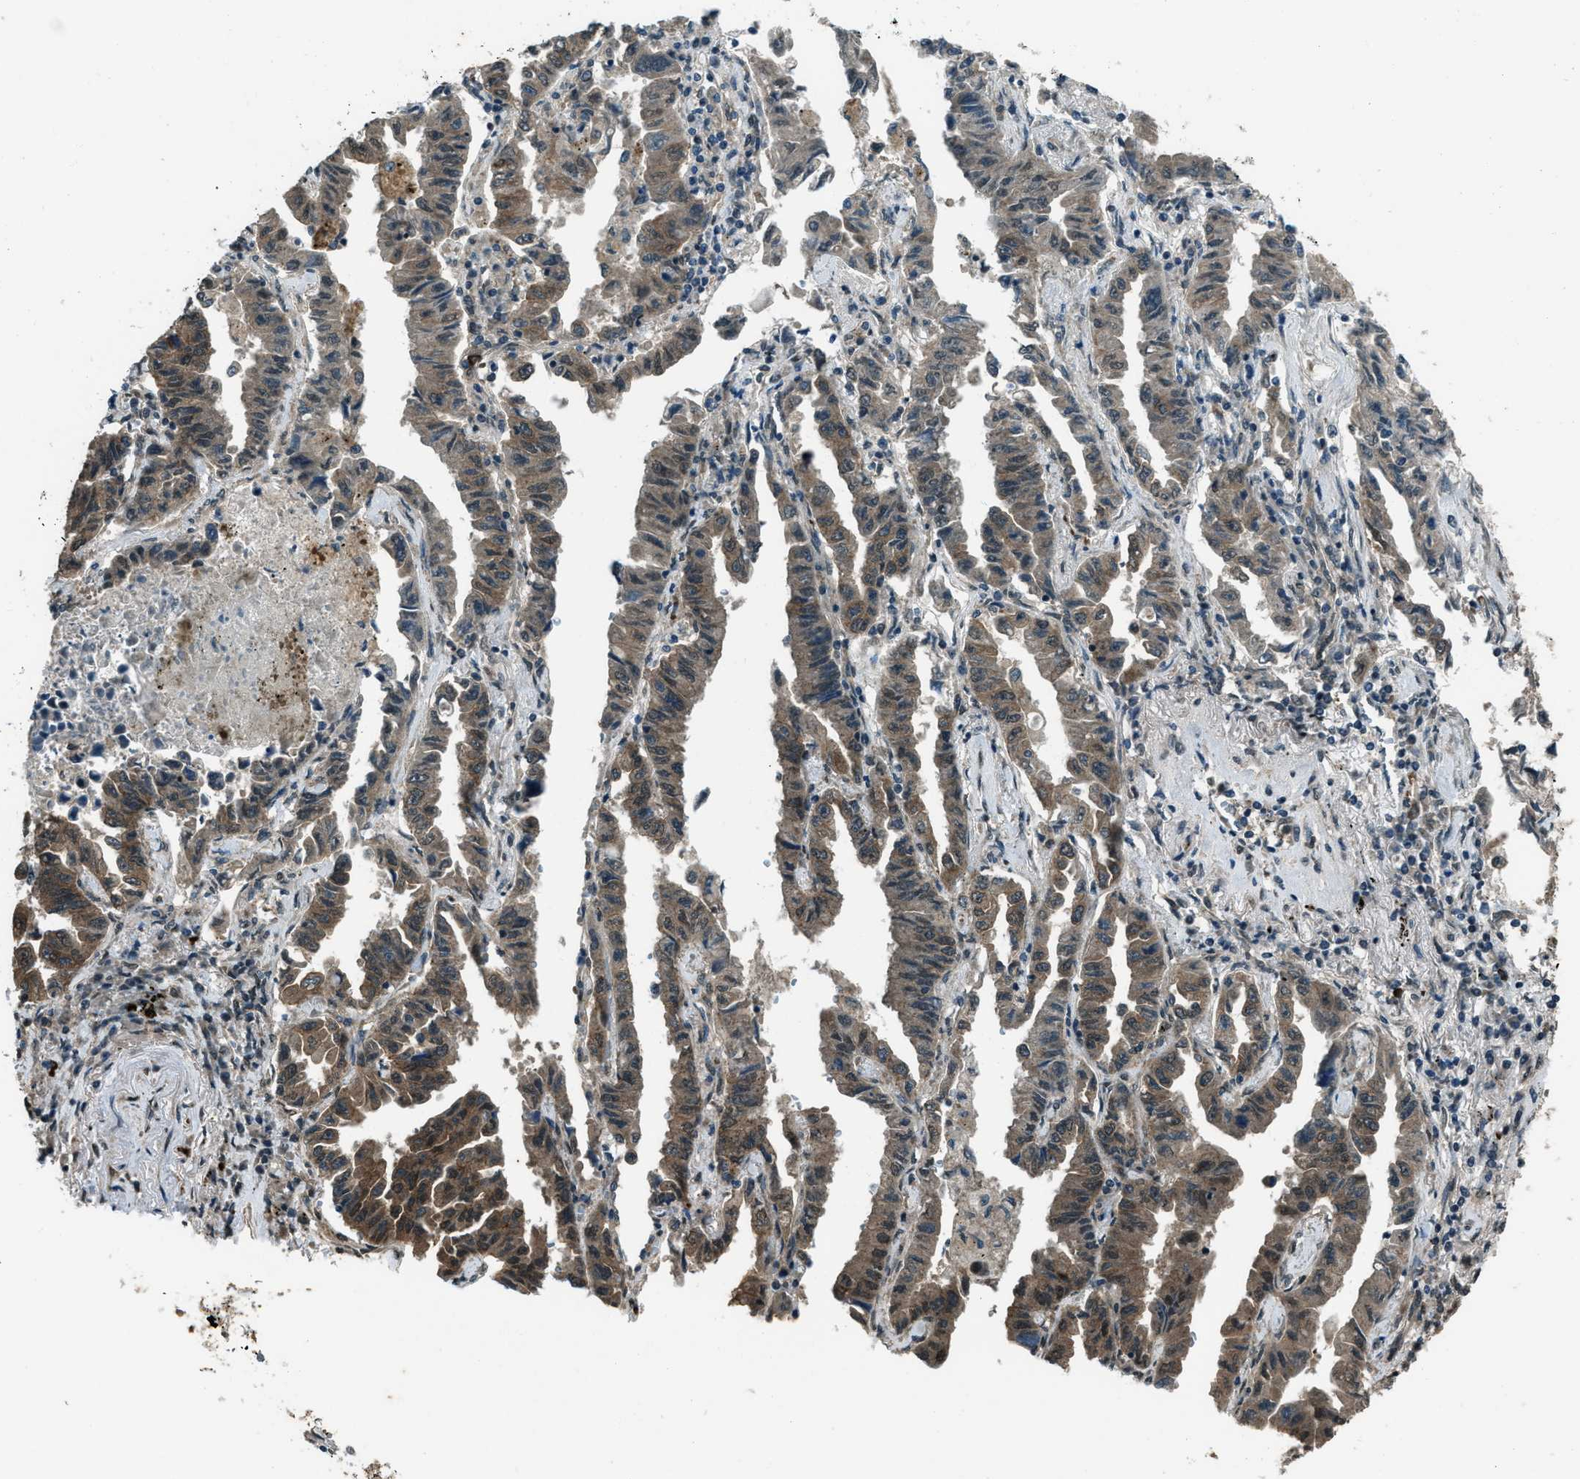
{"staining": {"intensity": "moderate", "quantity": ">75%", "location": "cytoplasmic/membranous"}, "tissue": "lung cancer", "cell_type": "Tumor cells", "image_type": "cancer", "snomed": [{"axis": "morphology", "description": "Adenocarcinoma, NOS"}, {"axis": "topography", "description": "Lung"}], "caption": "This histopathology image displays lung adenocarcinoma stained with IHC to label a protein in brown. The cytoplasmic/membranous of tumor cells show moderate positivity for the protein. Nuclei are counter-stained blue.", "gene": "SVIL", "patient": {"sex": "female", "age": 51}}